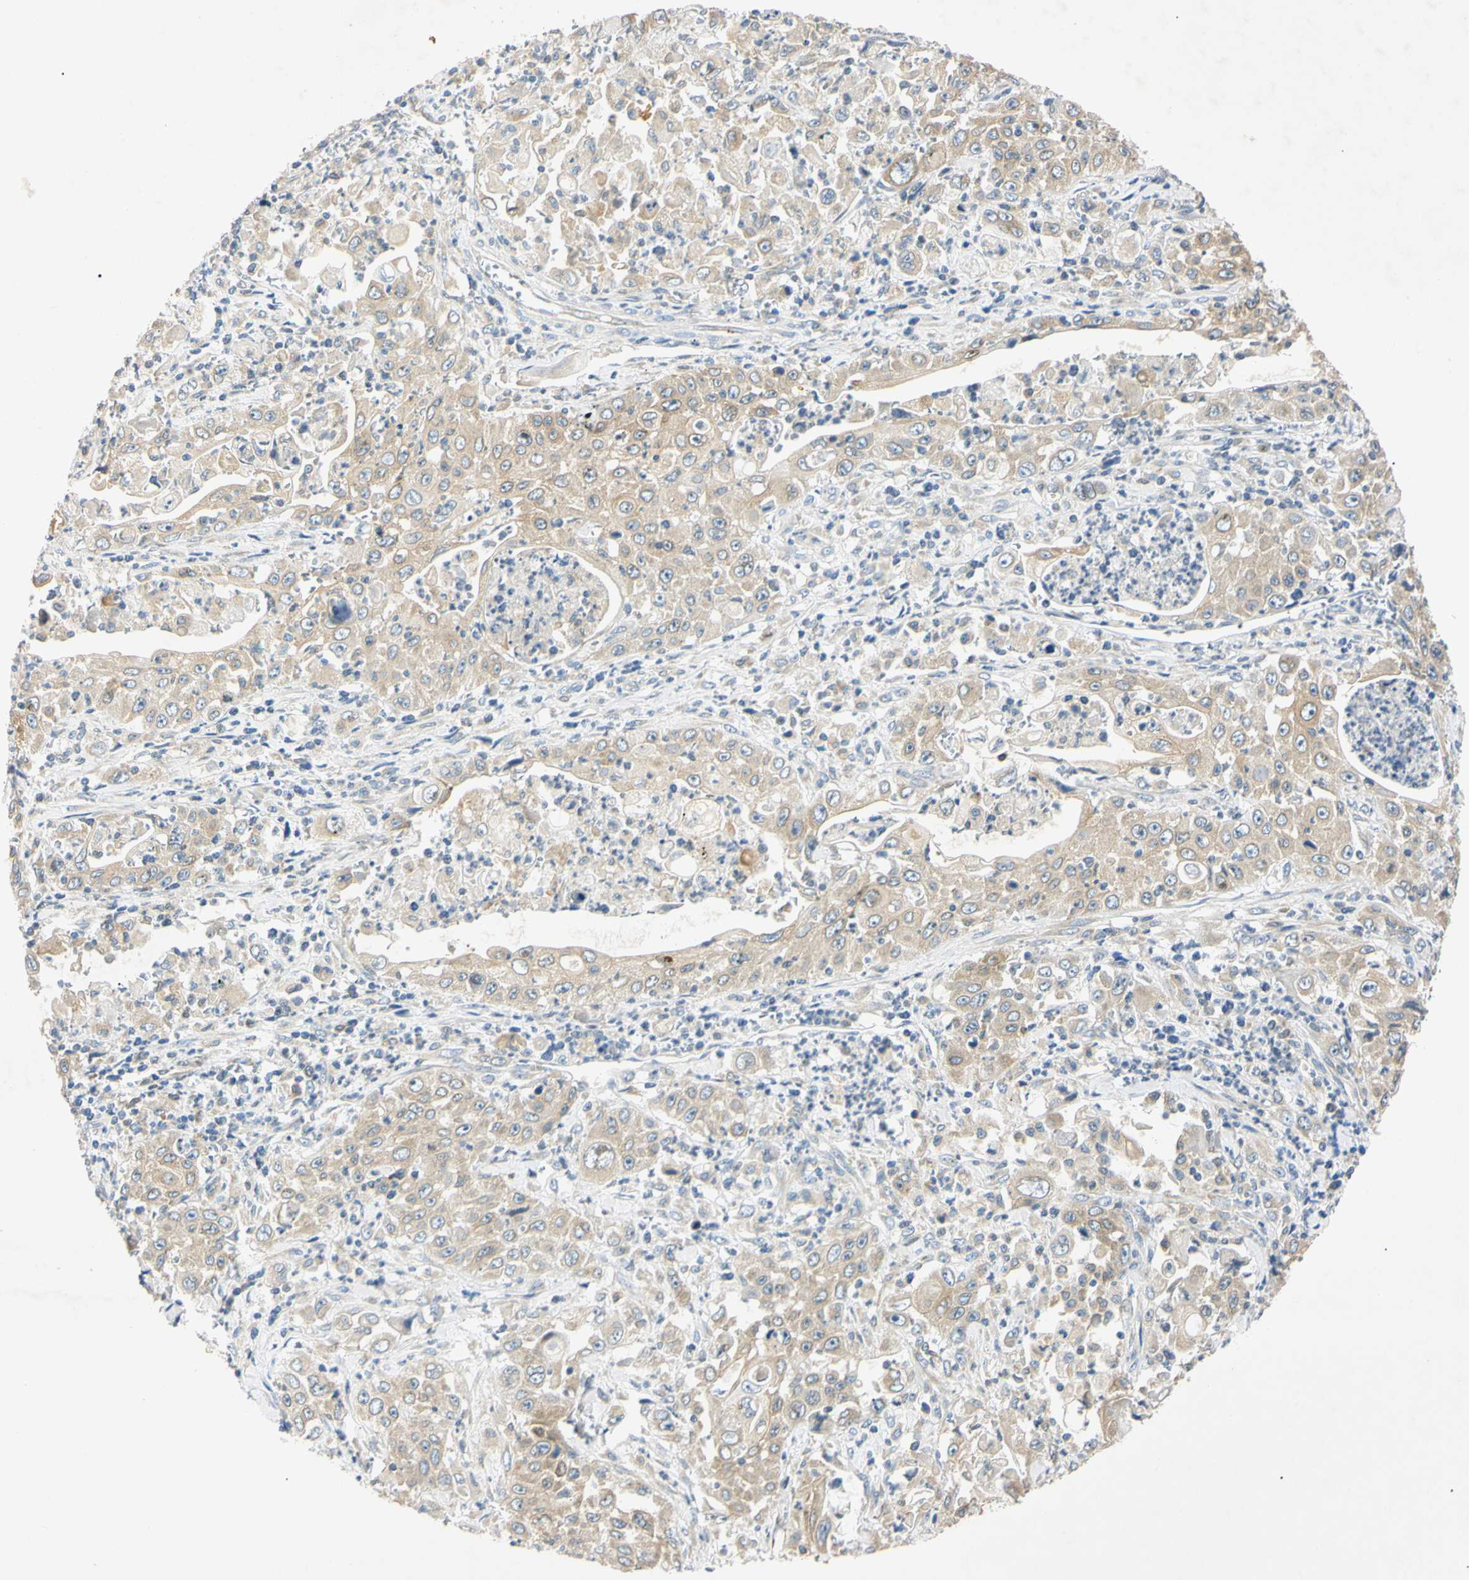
{"staining": {"intensity": "moderate", "quantity": ">75%", "location": "cytoplasmic/membranous"}, "tissue": "pancreatic cancer", "cell_type": "Tumor cells", "image_type": "cancer", "snomed": [{"axis": "morphology", "description": "Adenocarcinoma, NOS"}, {"axis": "topography", "description": "Pancreas"}], "caption": "A brown stain labels moderate cytoplasmic/membranous positivity of a protein in human adenocarcinoma (pancreatic) tumor cells.", "gene": "DNAJB12", "patient": {"sex": "male", "age": 70}}